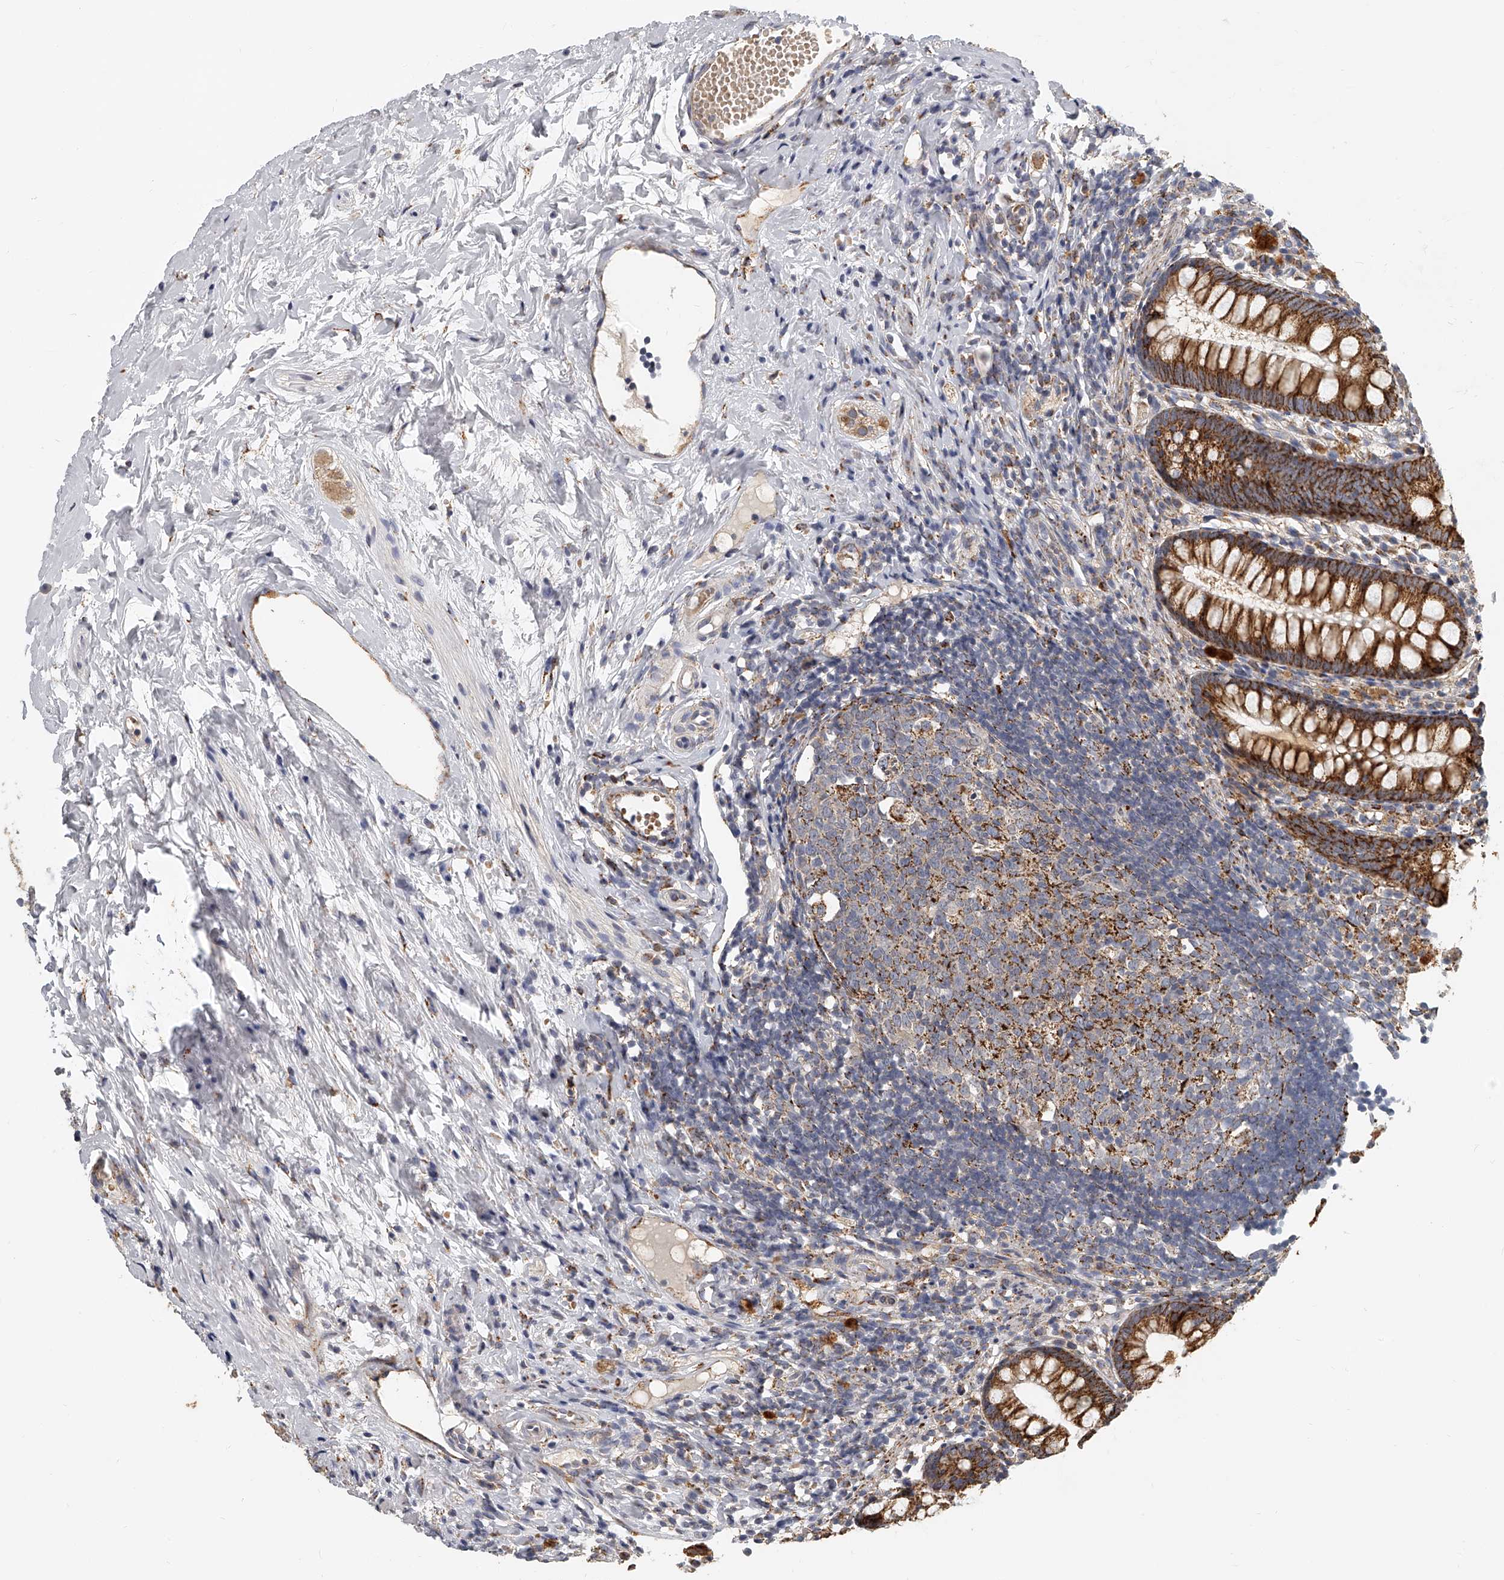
{"staining": {"intensity": "strong", "quantity": ">75%", "location": "cytoplasmic/membranous"}, "tissue": "appendix", "cell_type": "Glandular cells", "image_type": "normal", "snomed": [{"axis": "morphology", "description": "Normal tissue, NOS"}, {"axis": "topography", "description": "Appendix"}], "caption": "This is a micrograph of IHC staining of benign appendix, which shows strong staining in the cytoplasmic/membranous of glandular cells.", "gene": "KLHL7", "patient": {"sex": "female", "age": 20}}